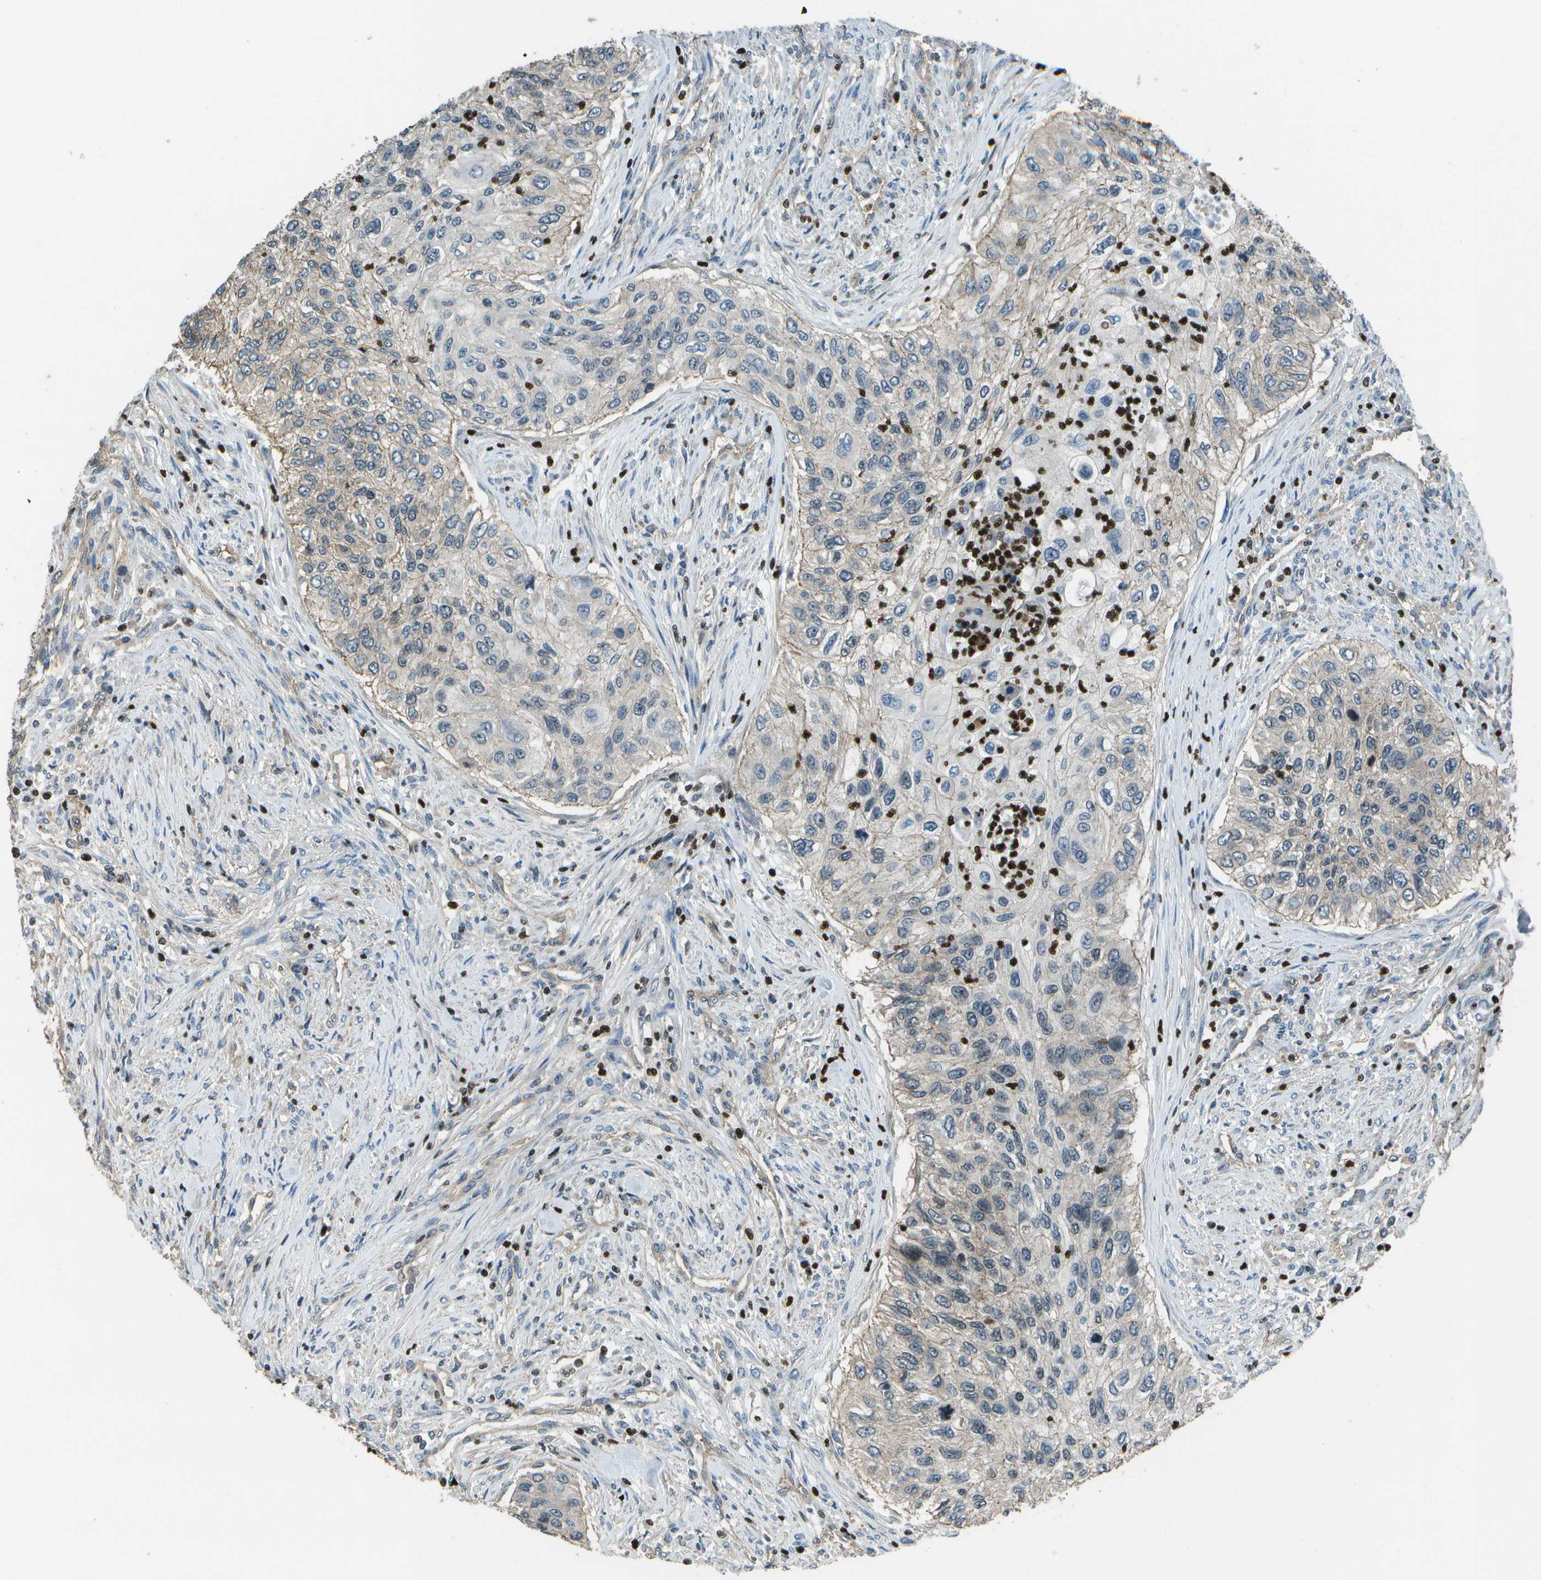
{"staining": {"intensity": "weak", "quantity": "<25%", "location": "cytoplasmic/membranous"}, "tissue": "urothelial cancer", "cell_type": "Tumor cells", "image_type": "cancer", "snomed": [{"axis": "morphology", "description": "Urothelial carcinoma, High grade"}, {"axis": "topography", "description": "Urinary bladder"}], "caption": "Immunohistochemistry (IHC) of human urothelial cancer exhibits no expression in tumor cells.", "gene": "PDLIM1", "patient": {"sex": "female", "age": 60}}